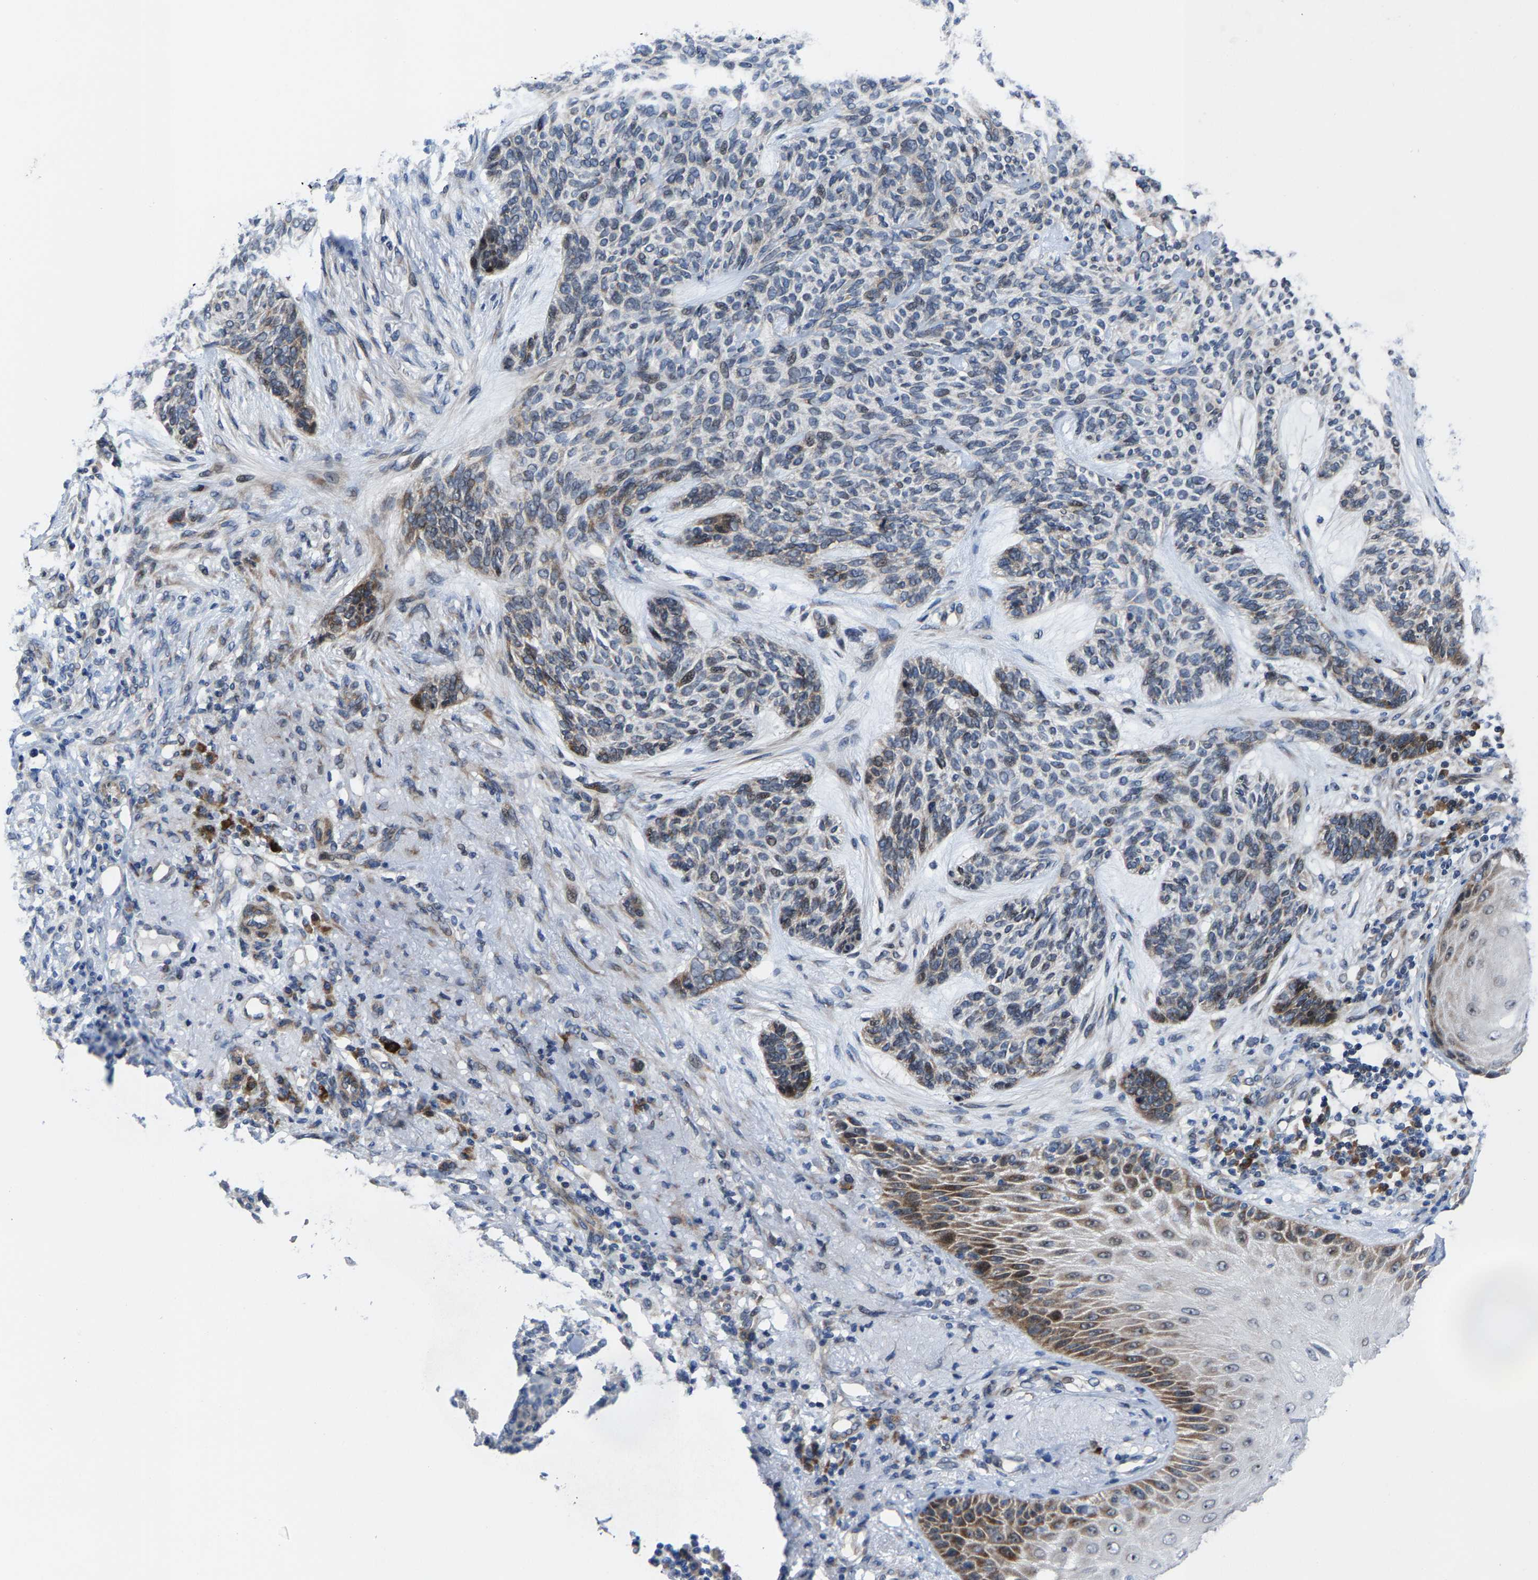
{"staining": {"intensity": "moderate", "quantity": "<25%", "location": "cytoplasmic/membranous"}, "tissue": "skin cancer", "cell_type": "Tumor cells", "image_type": "cancer", "snomed": [{"axis": "morphology", "description": "Basal cell carcinoma"}, {"axis": "topography", "description": "Skin"}], "caption": "A brown stain highlights moderate cytoplasmic/membranous positivity of a protein in skin basal cell carcinoma tumor cells. (DAB IHC with brightfield microscopy, high magnification).", "gene": "HAUS6", "patient": {"sex": "male", "age": 55}}